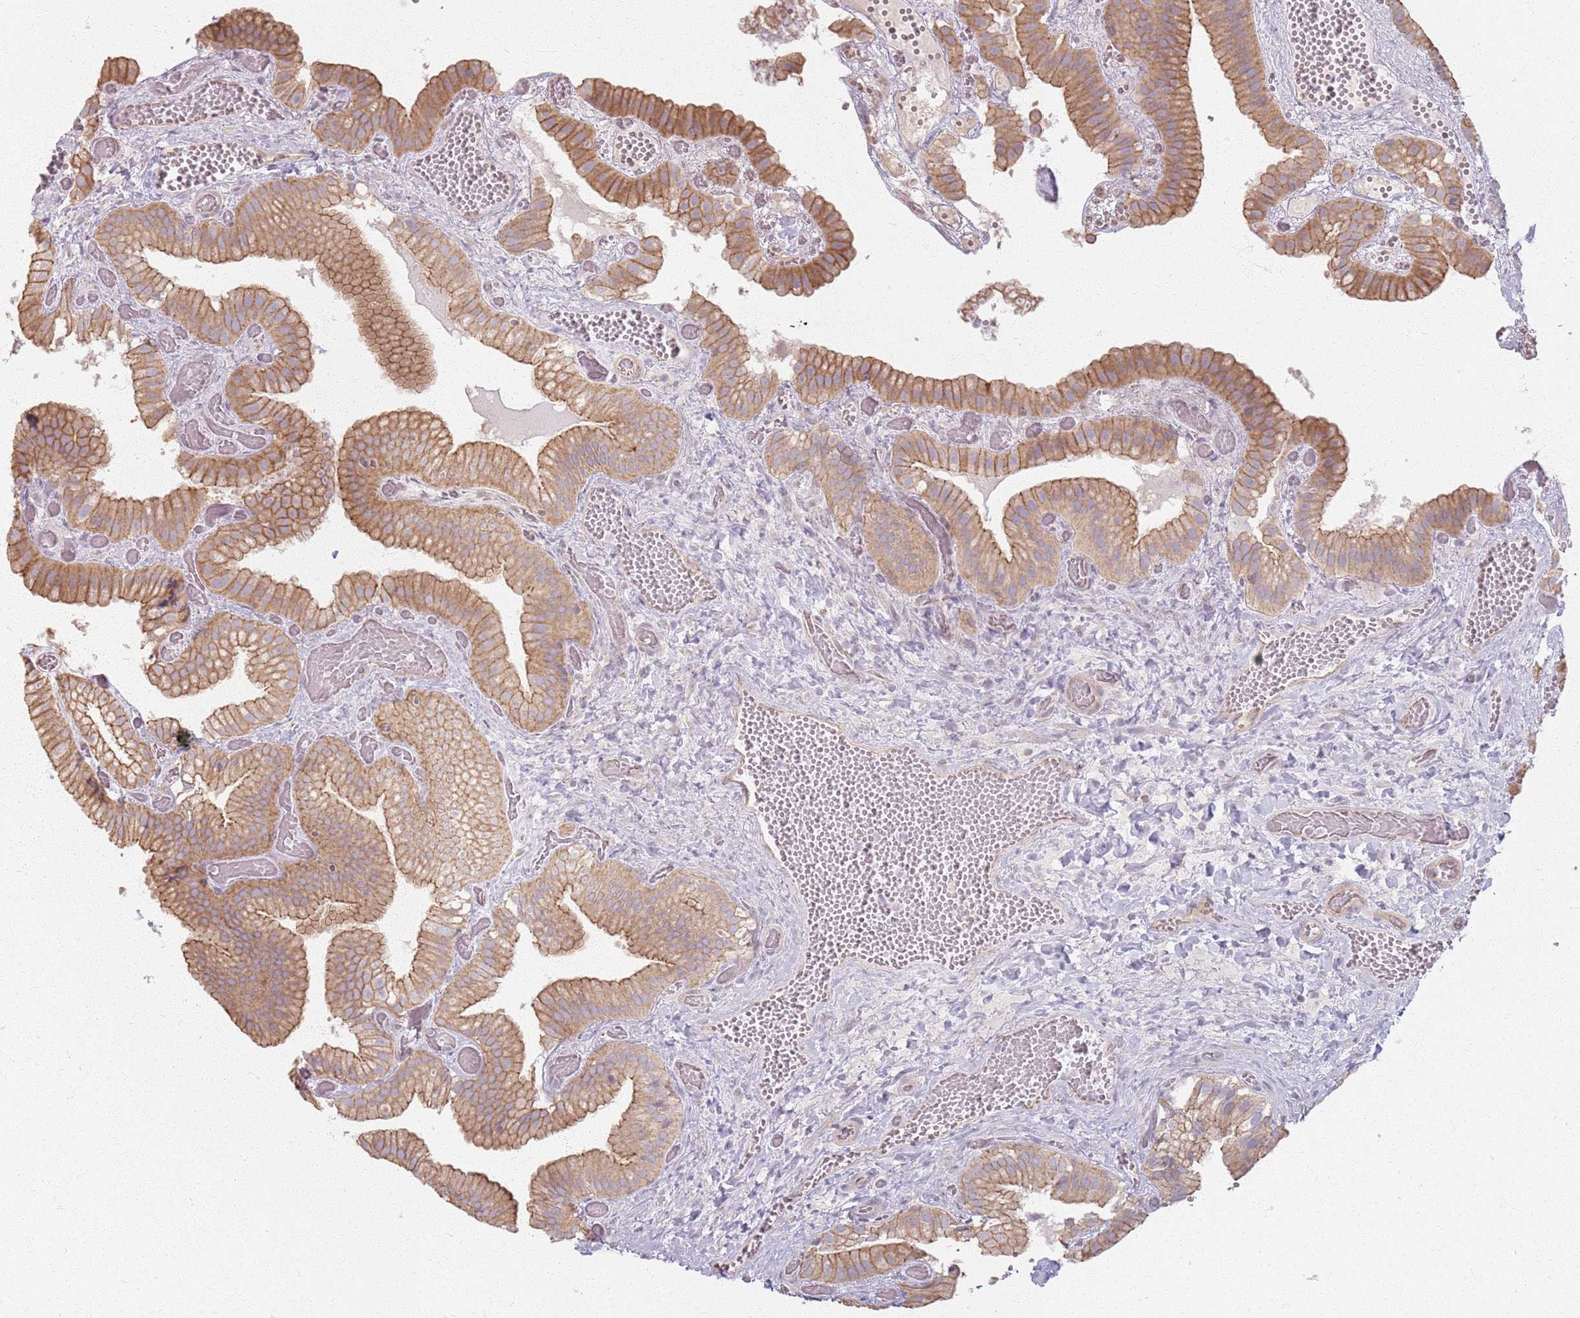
{"staining": {"intensity": "moderate", "quantity": ">75%", "location": "cytoplasmic/membranous"}, "tissue": "gallbladder", "cell_type": "Glandular cells", "image_type": "normal", "snomed": [{"axis": "morphology", "description": "Normal tissue, NOS"}, {"axis": "topography", "description": "Gallbladder"}], "caption": "IHC photomicrograph of unremarkable gallbladder: human gallbladder stained using immunohistochemistry shows medium levels of moderate protein expression localized specifically in the cytoplasmic/membranous of glandular cells, appearing as a cytoplasmic/membranous brown color.", "gene": "KCNA5", "patient": {"sex": "female", "age": 64}}